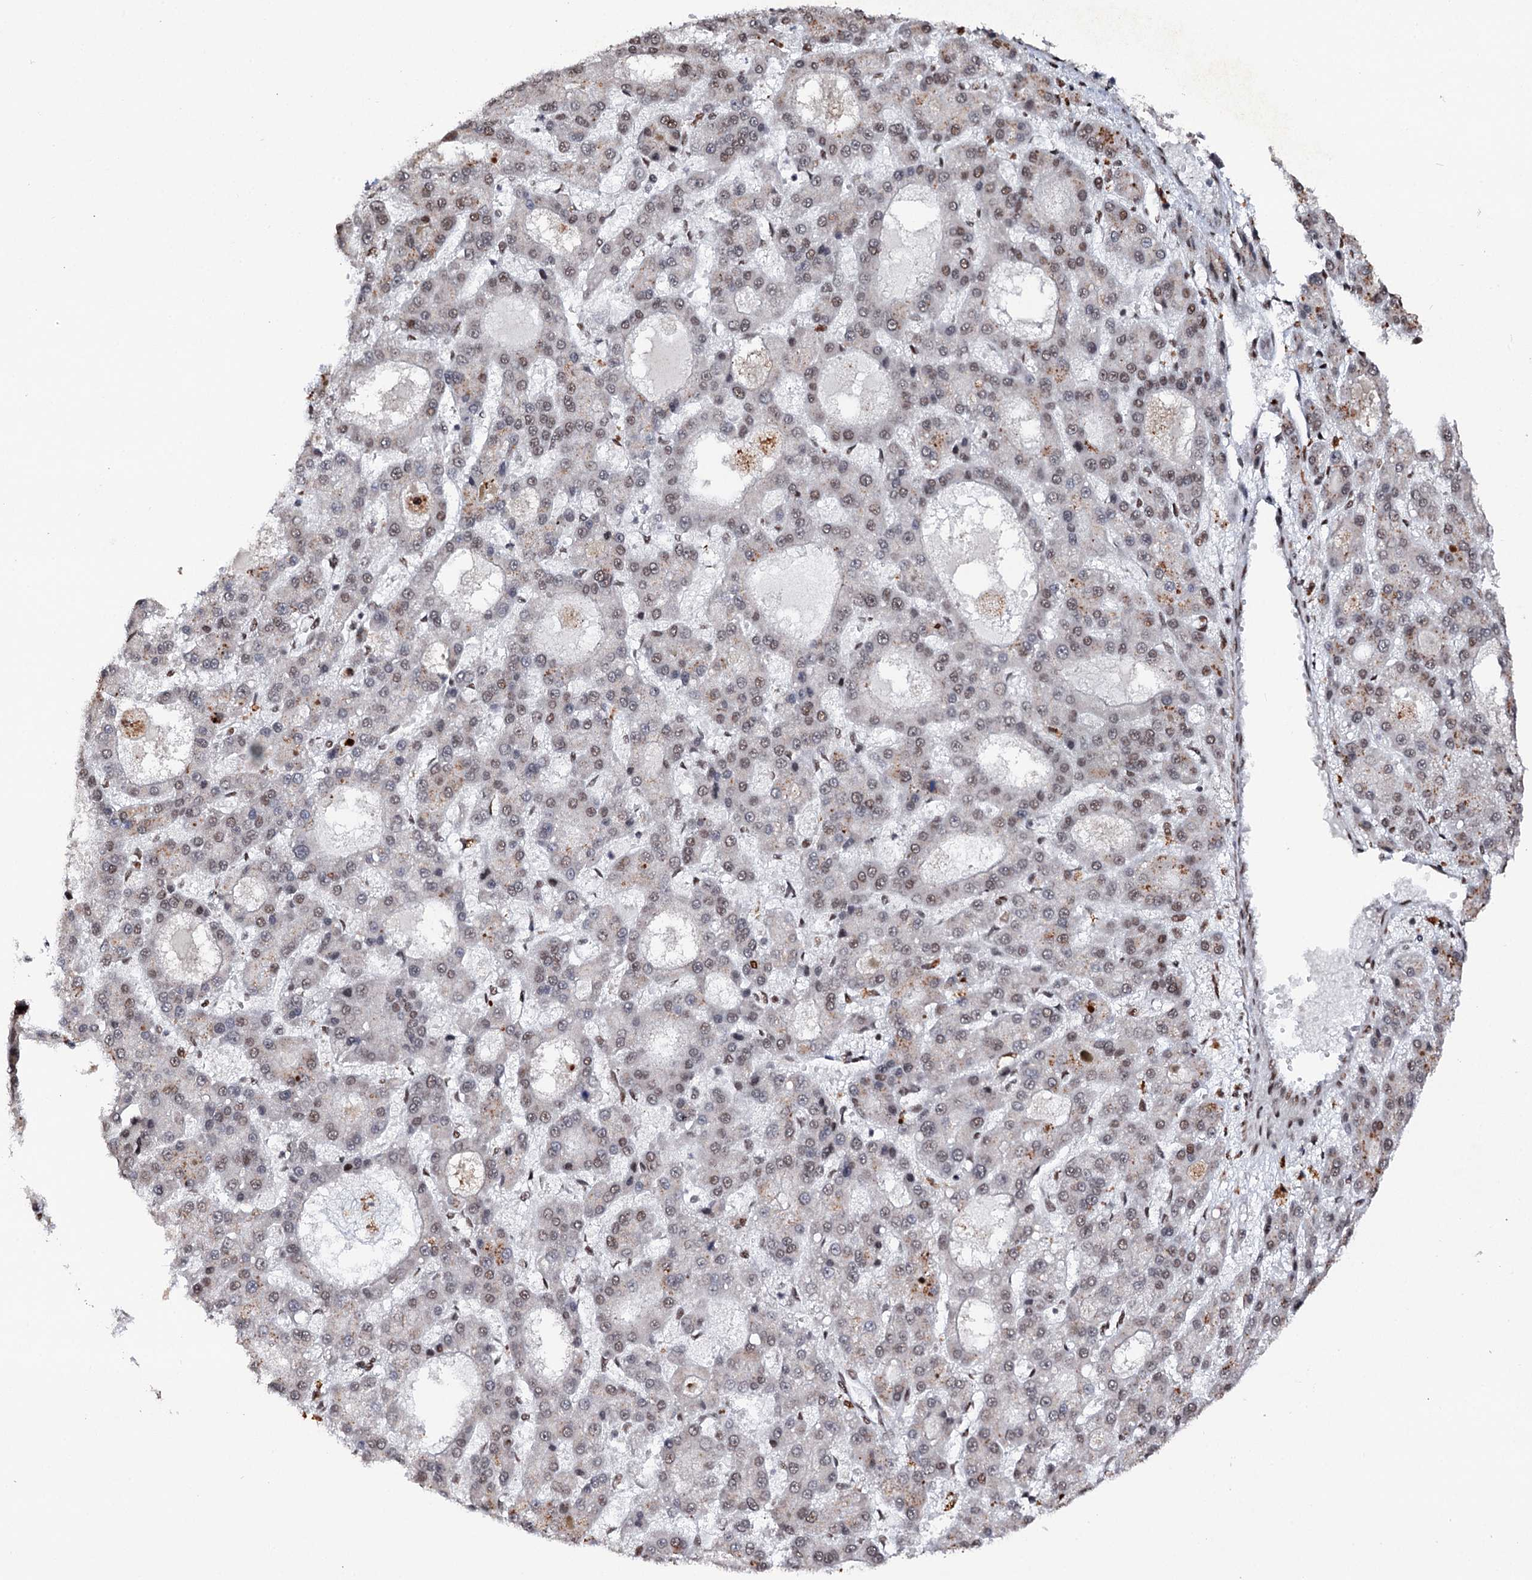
{"staining": {"intensity": "weak", "quantity": "<25%", "location": "nuclear"}, "tissue": "liver cancer", "cell_type": "Tumor cells", "image_type": "cancer", "snomed": [{"axis": "morphology", "description": "Carcinoma, Hepatocellular, NOS"}, {"axis": "topography", "description": "Liver"}], "caption": "Tumor cells are negative for brown protein staining in liver hepatocellular carcinoma.", "gene": "MATR3", "patient": {"sex": "male", "age": 70}}